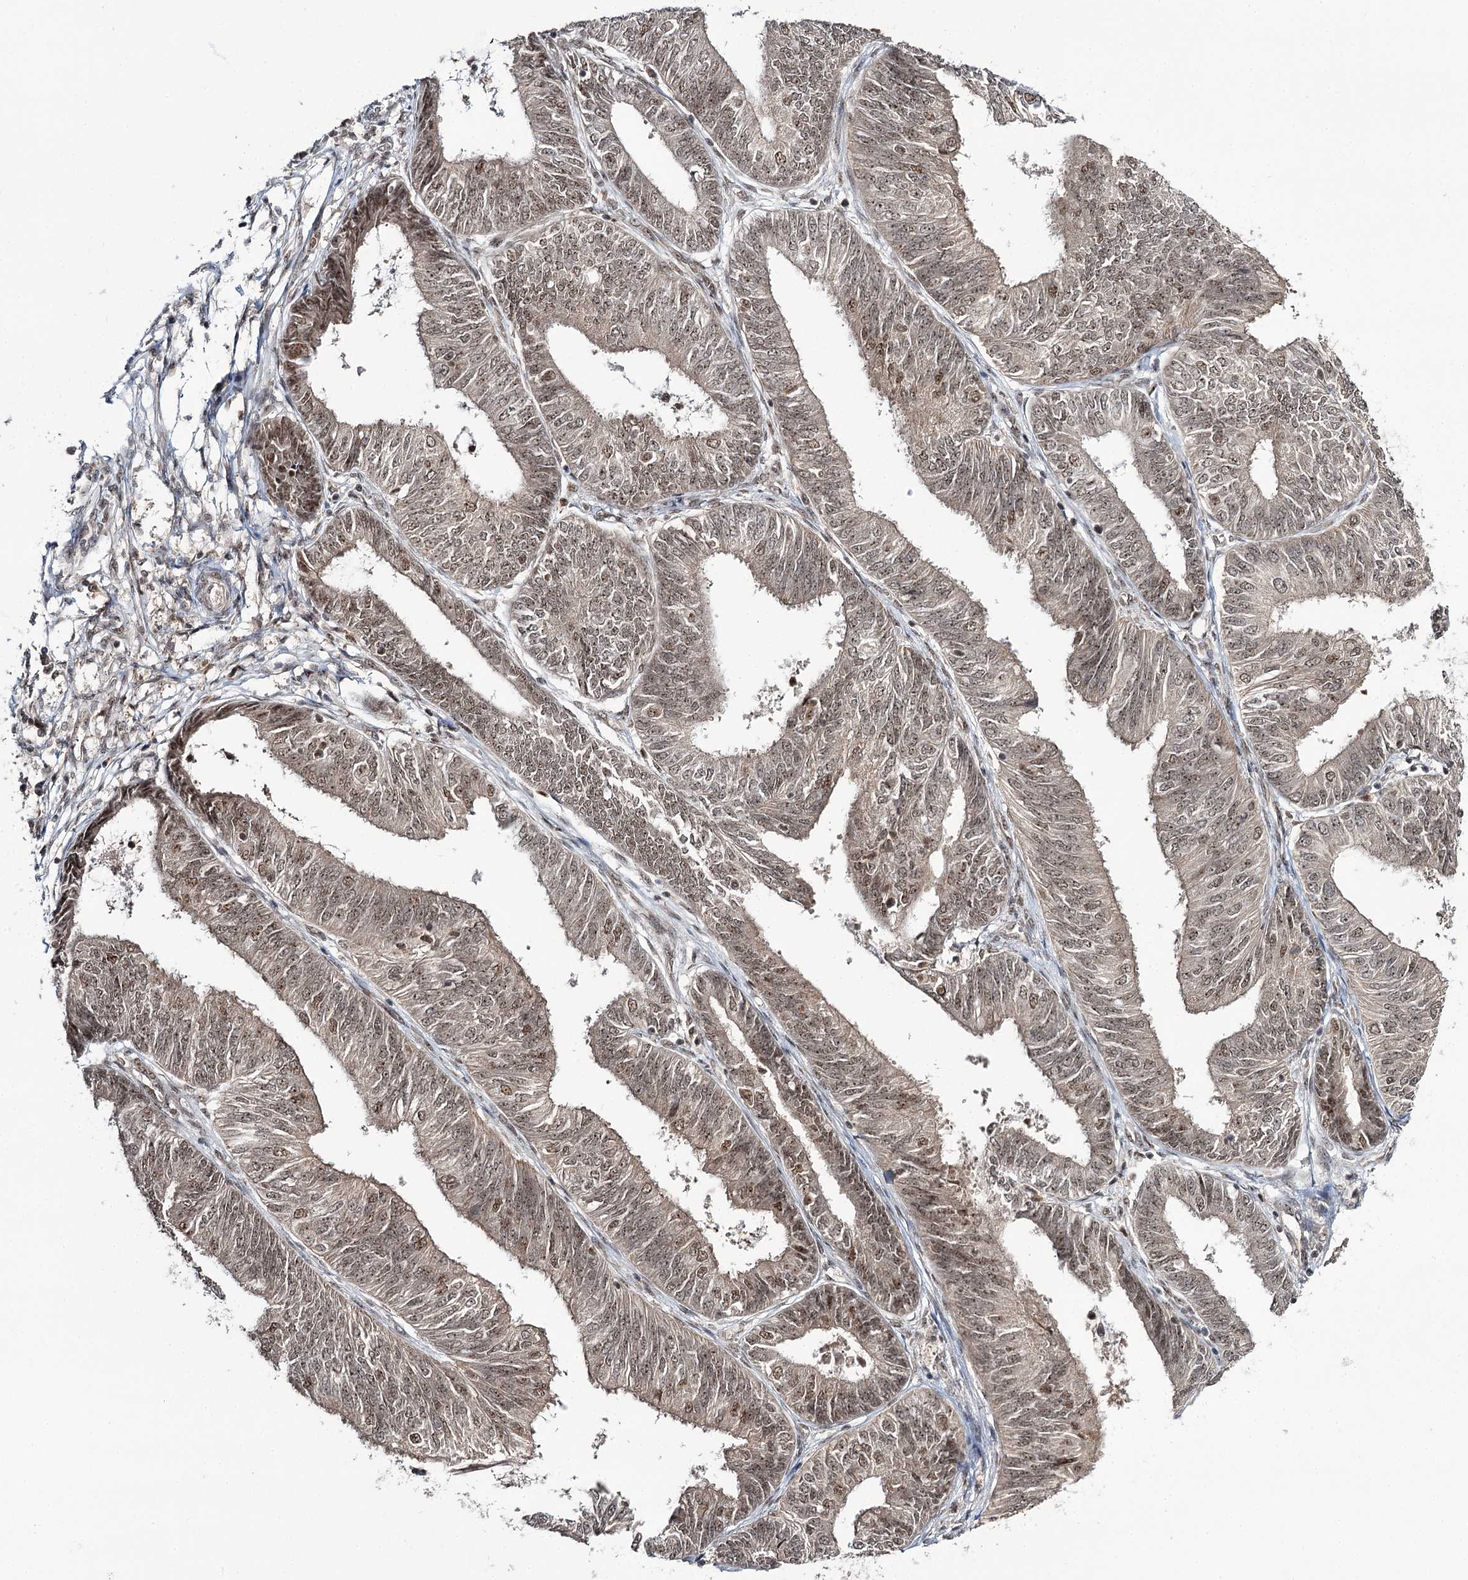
{"staining": {"intensity": "weak", "quantity": ">75%", "location": "nuclear"}, "tissue": "endometrial cancer", "cell_type": "Tumor cells", "image_type": "cancer", "snomed": [{"axis": "morphology", "description": "Adenocarcinoma, NOS"}, {"axis": "topography", "description": "Endometrium"}], "caption": "IHC (DAB (3,3'-diaminobenzidine)) staining of endometrial cancer demonstrates weak nuclear protein positivity in approximately >75% of tumor cells.", "gene": "ERCC3", "patient": {"sex": "female", "age": 58}}